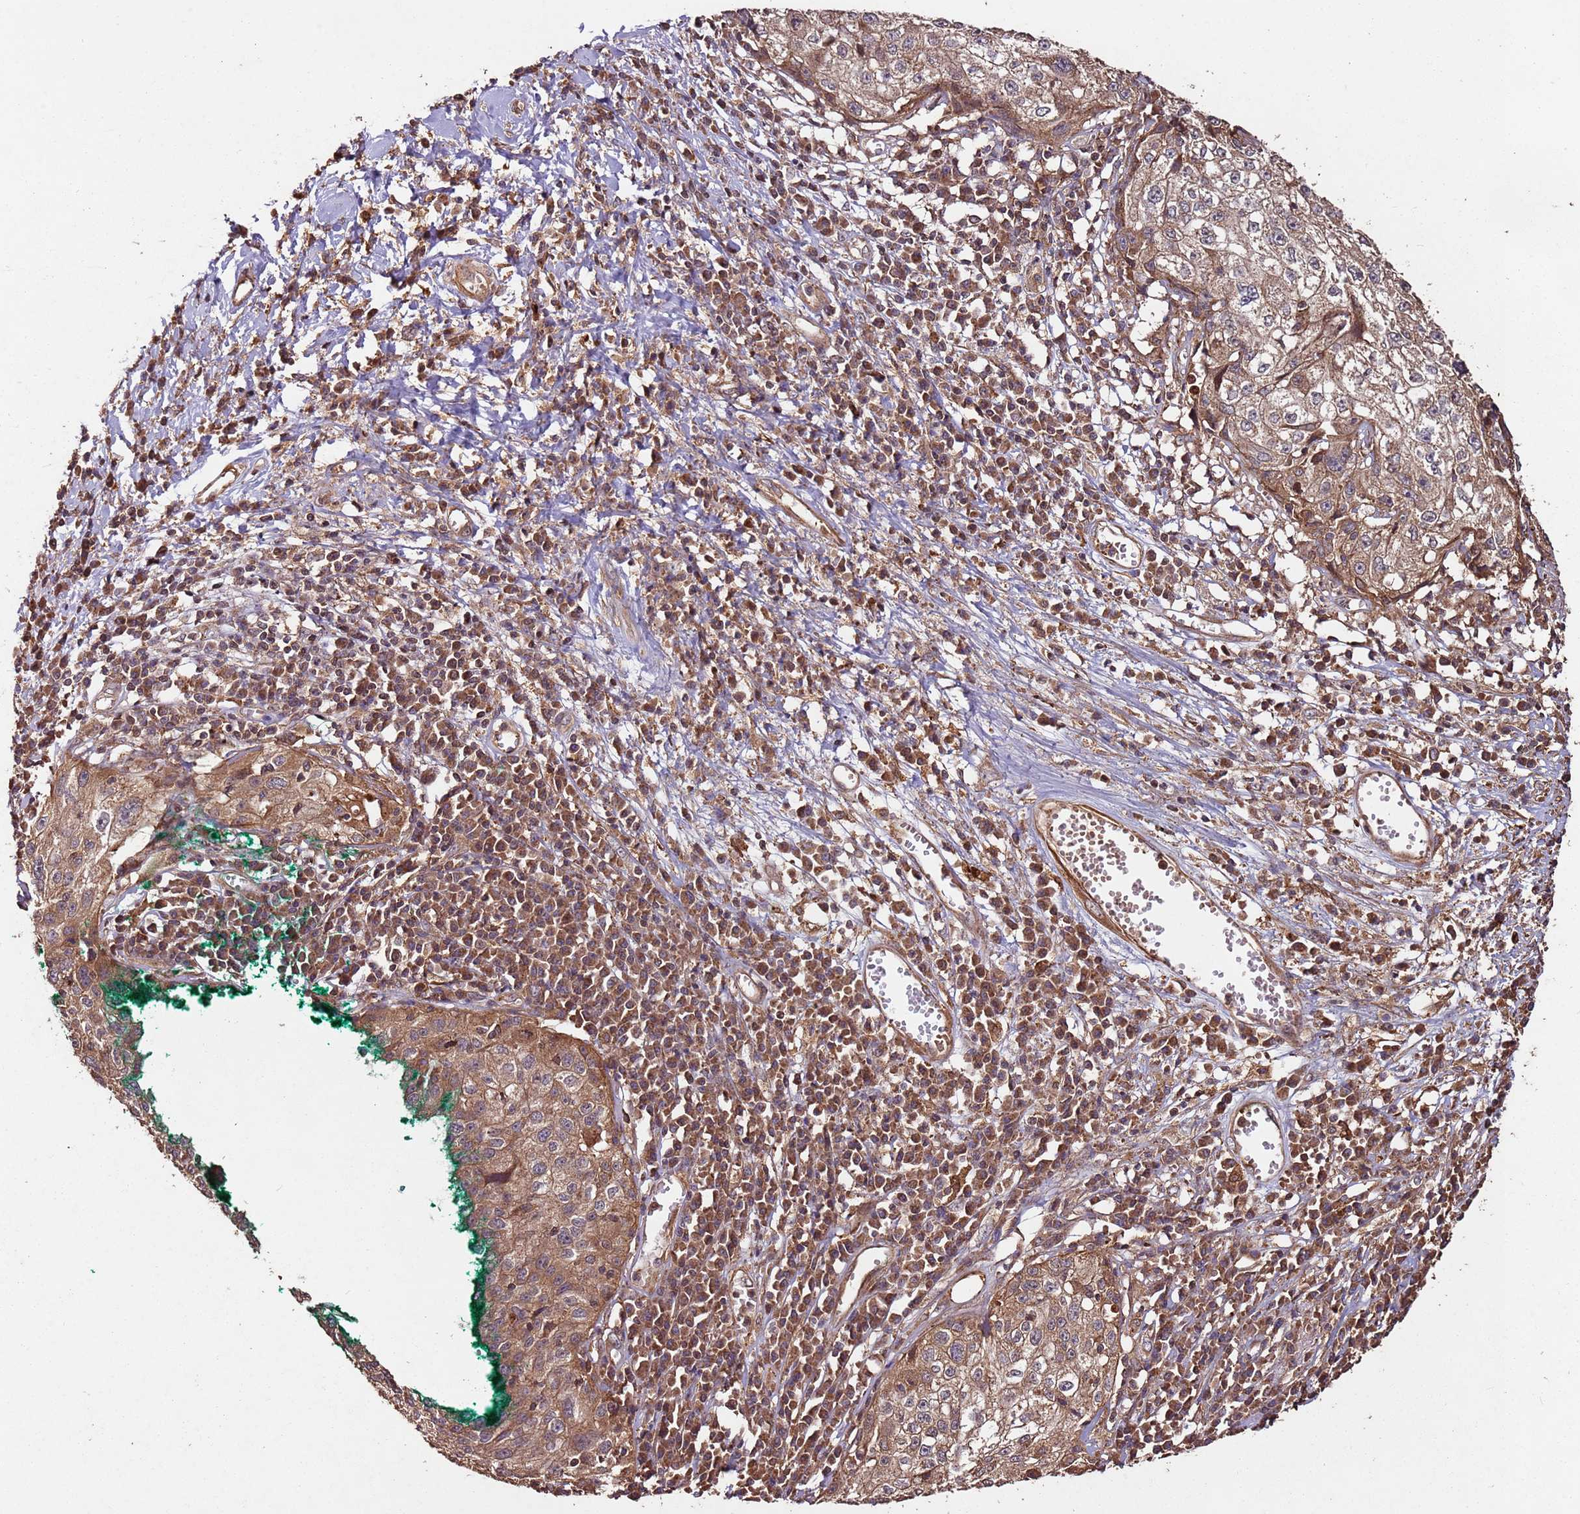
{"staining": {"intensity": "moderate", "quantity": ">75%", "location": "cytoplasmic/membranous"}, "tissue": "cervical cancer", "cell_type": "Tumor cells", "image_type": "cancer", "snomed": [{"axis": "morphology", "description": "Squamous cell carcinoma, NOS"}, {"axis": "topography", "description": "Cervix"}], "caption": "This histopathology image reveals IHC staining of human cervical squamous cell carcinoma, with medium moderate cytoplasmic/membranous positivity in about >75% of tumor cells.", "gene": "FAM186A", "patient": {"sex": "female", "age": 57}}